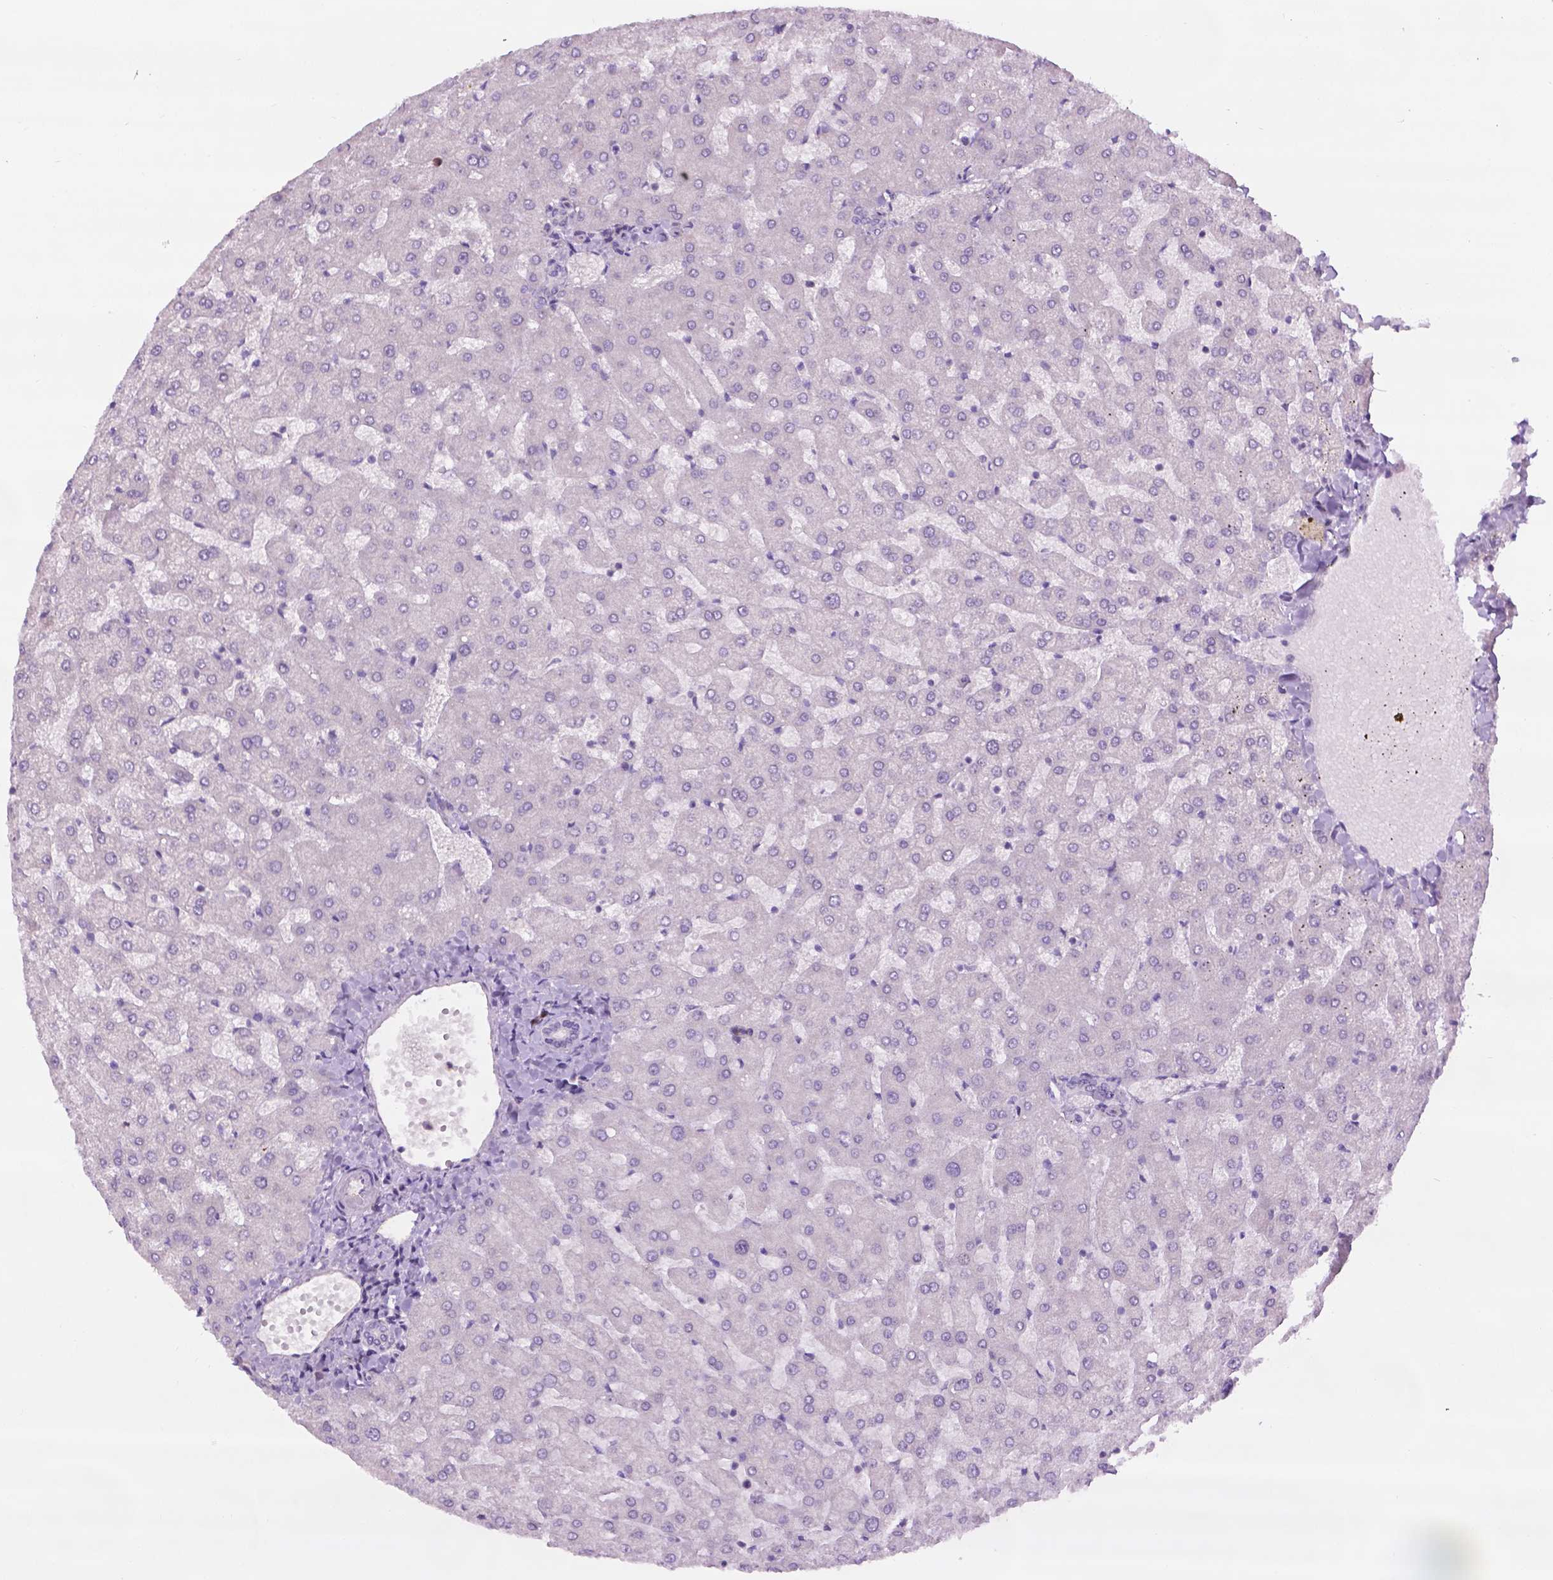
{"staining": {"intensity": "negative", "quantity": "none", "location": "none"}, "tissue": "liver", "cell_type": "Cholangiocytes", "image_type": "normal", "snomed": [{"axis": "morphology", "description": "Normal tissue, NOS"}, {"axis": "topography", "description": "Liver"}], "caption": "IHC photomicrograph of unremarkable liver: human liver stained with DAB exhibits no significant protein expression in cholangiocytes.", "gene": "DENND4A", "patient": {"sex": "female", "age": 50}}